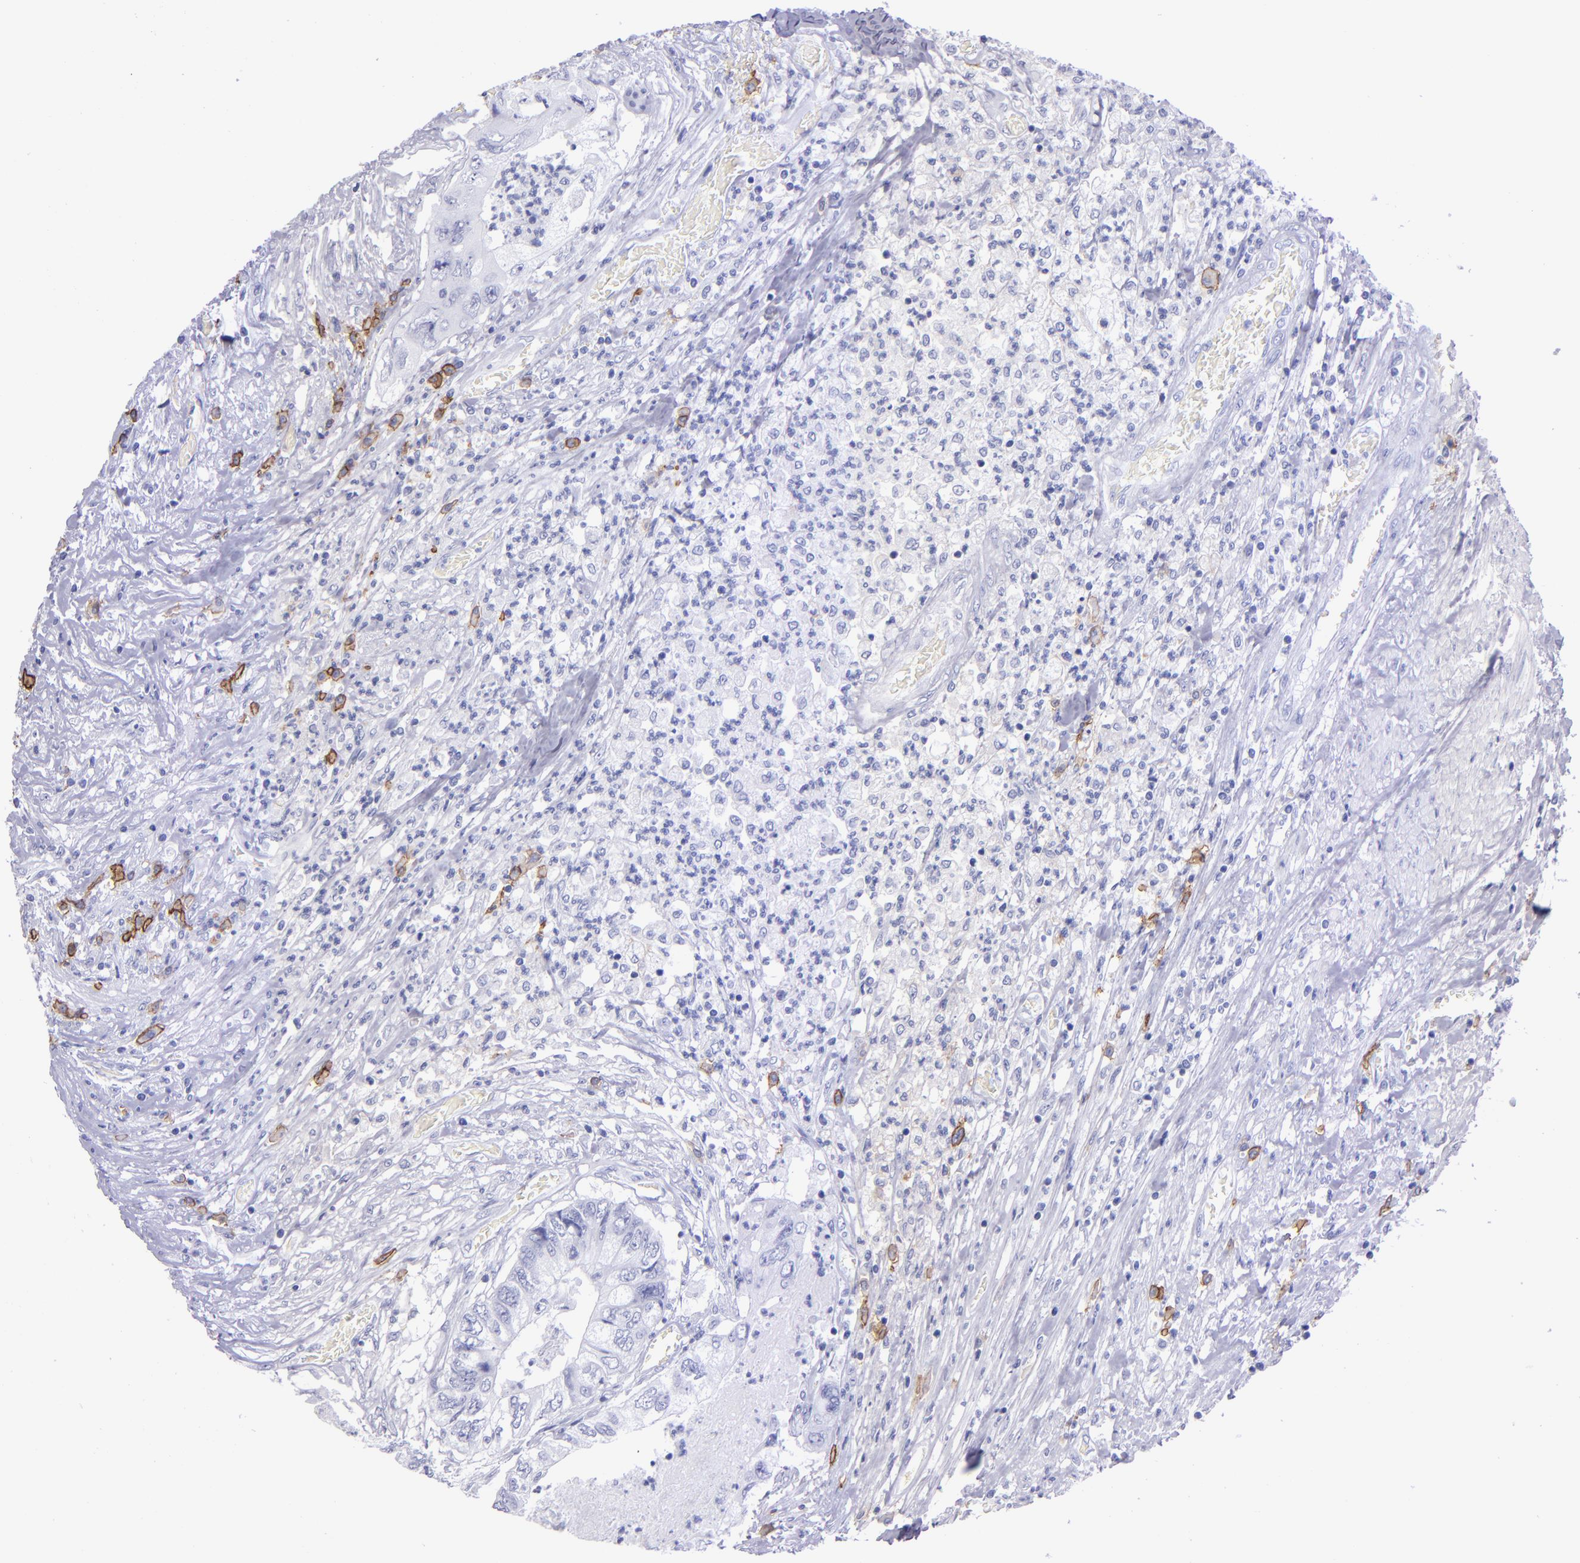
{"staining": {"intensity": "negative", "quantity": "none", "location": "none"}, "tissue": "colorectal cancer", "cell_type": "Tumor cells", "image_type": "cancer", "snomed": [{"axis": "morphology", "description": "Adenocarcinoma, NOS"}, {"axis": "topography", "description": "Rectum"}], "caption": "This photomicrograph is of colorectal cancer stained with IHC to label a protein in brown with the nuclei are counter-stained blue. There is no expression in tumor cells.", "gene": "CD38", "patient": {"sex": "female", "age": 82}}